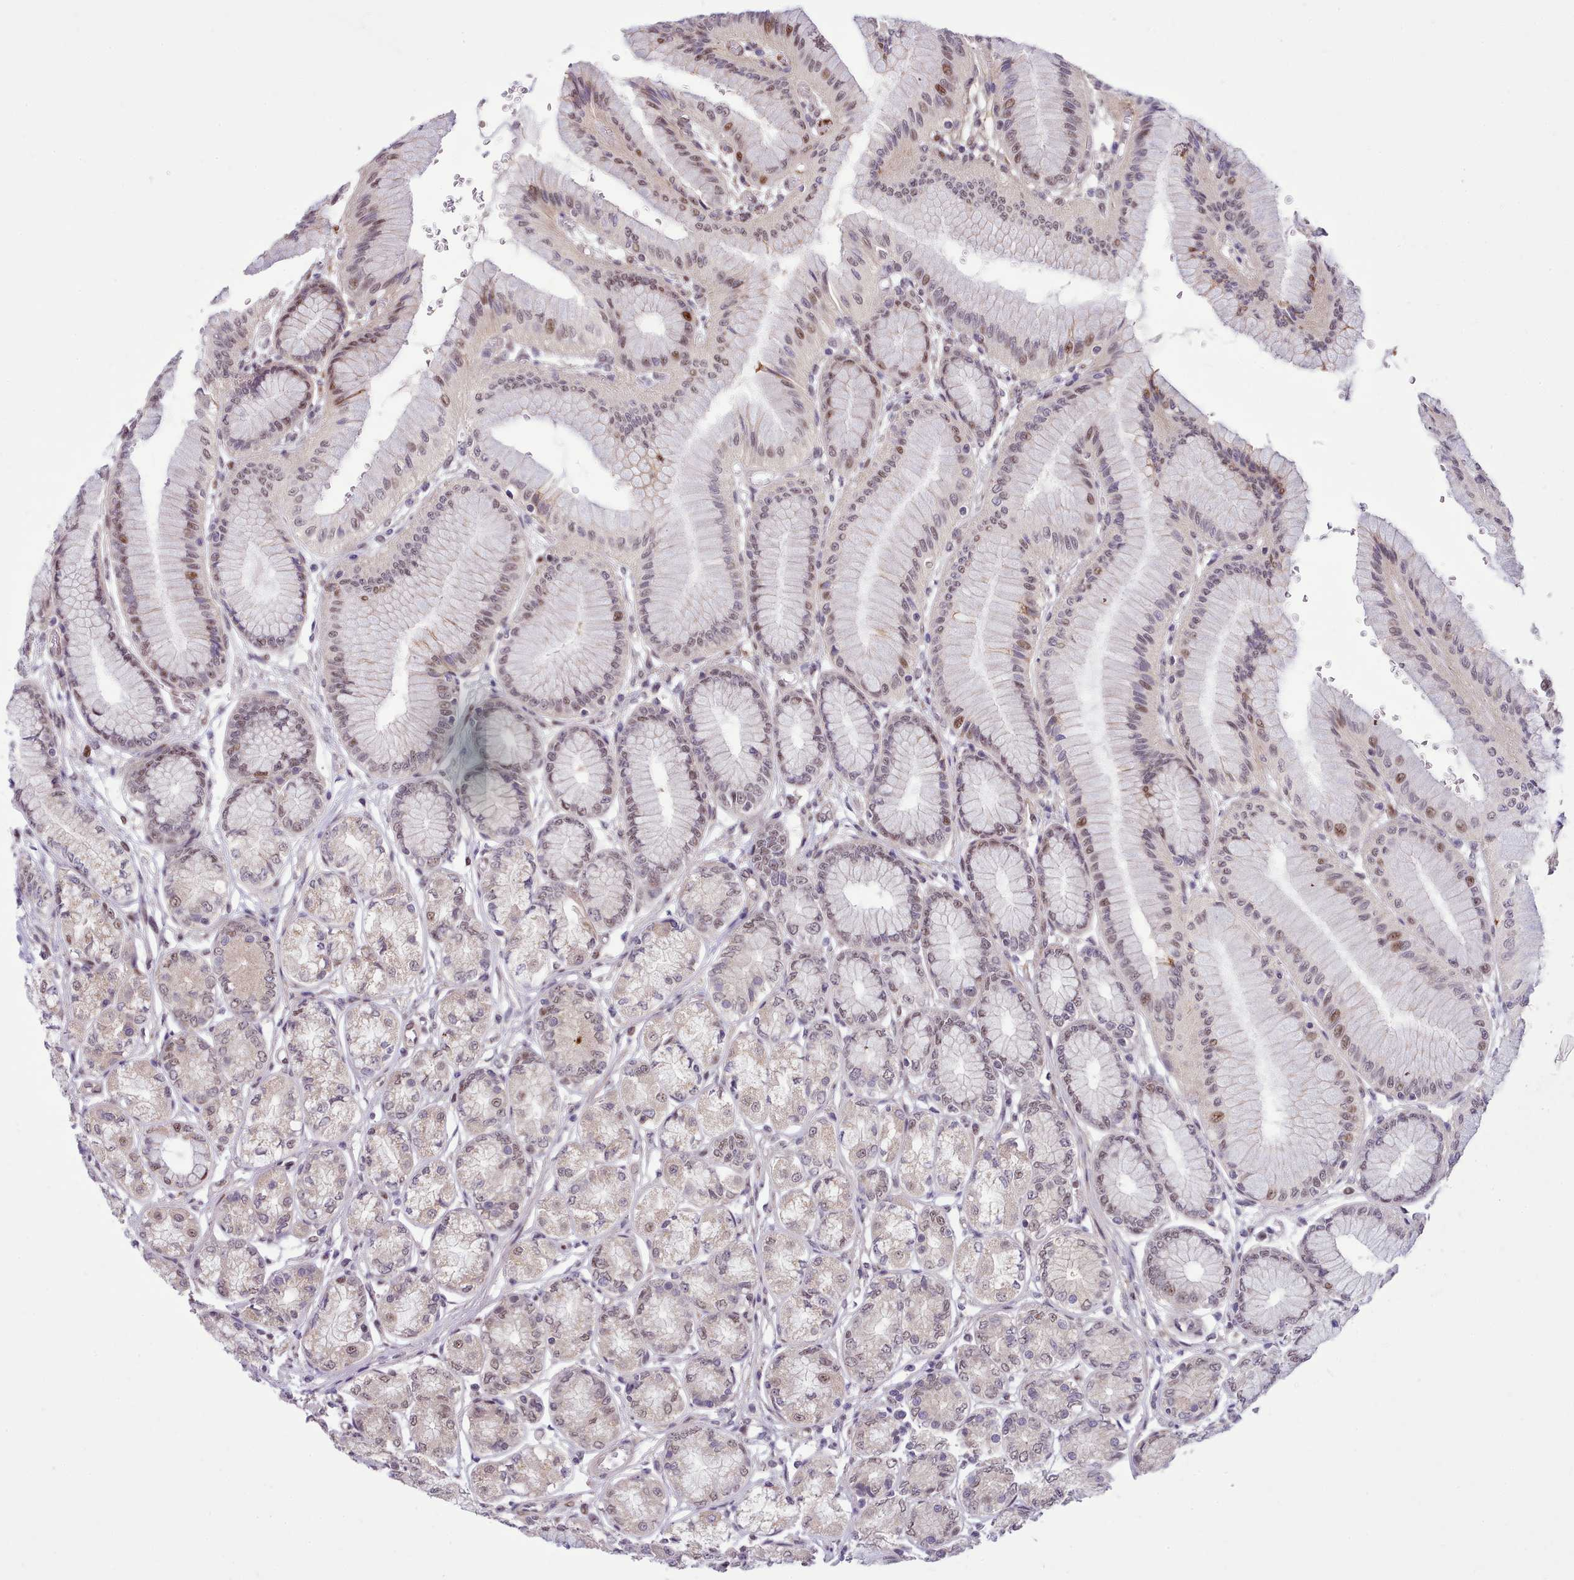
{"staining": {"intensity": "moderate", "quantity": "25%-75%", "location": "cytoplasmic/membranous,nuclear"}, "tissue": "stomach", "cell_type": "Glandular cells", "image_type": "normal", "snomed": [{"axis": "morphology", "description": "Normal tissue, NOS"}, {"axis": "morphology", "description": "Adenocarcinoma, NOS"}, {"axis": "morphology", "description": "Adenocarcinoma, High grade"}, {"axis": "topography", "description": "Stomach, upper"}, {"axis": "topography", "description": "Stomach"}], "caption": "A brown stain labels moderate cytoplasmic/membranous,nuclear positivity of a protein in glandular cells of normal stomach.", "gene": "HOXB7", "patient": {"sex": "female", "age": 65}}